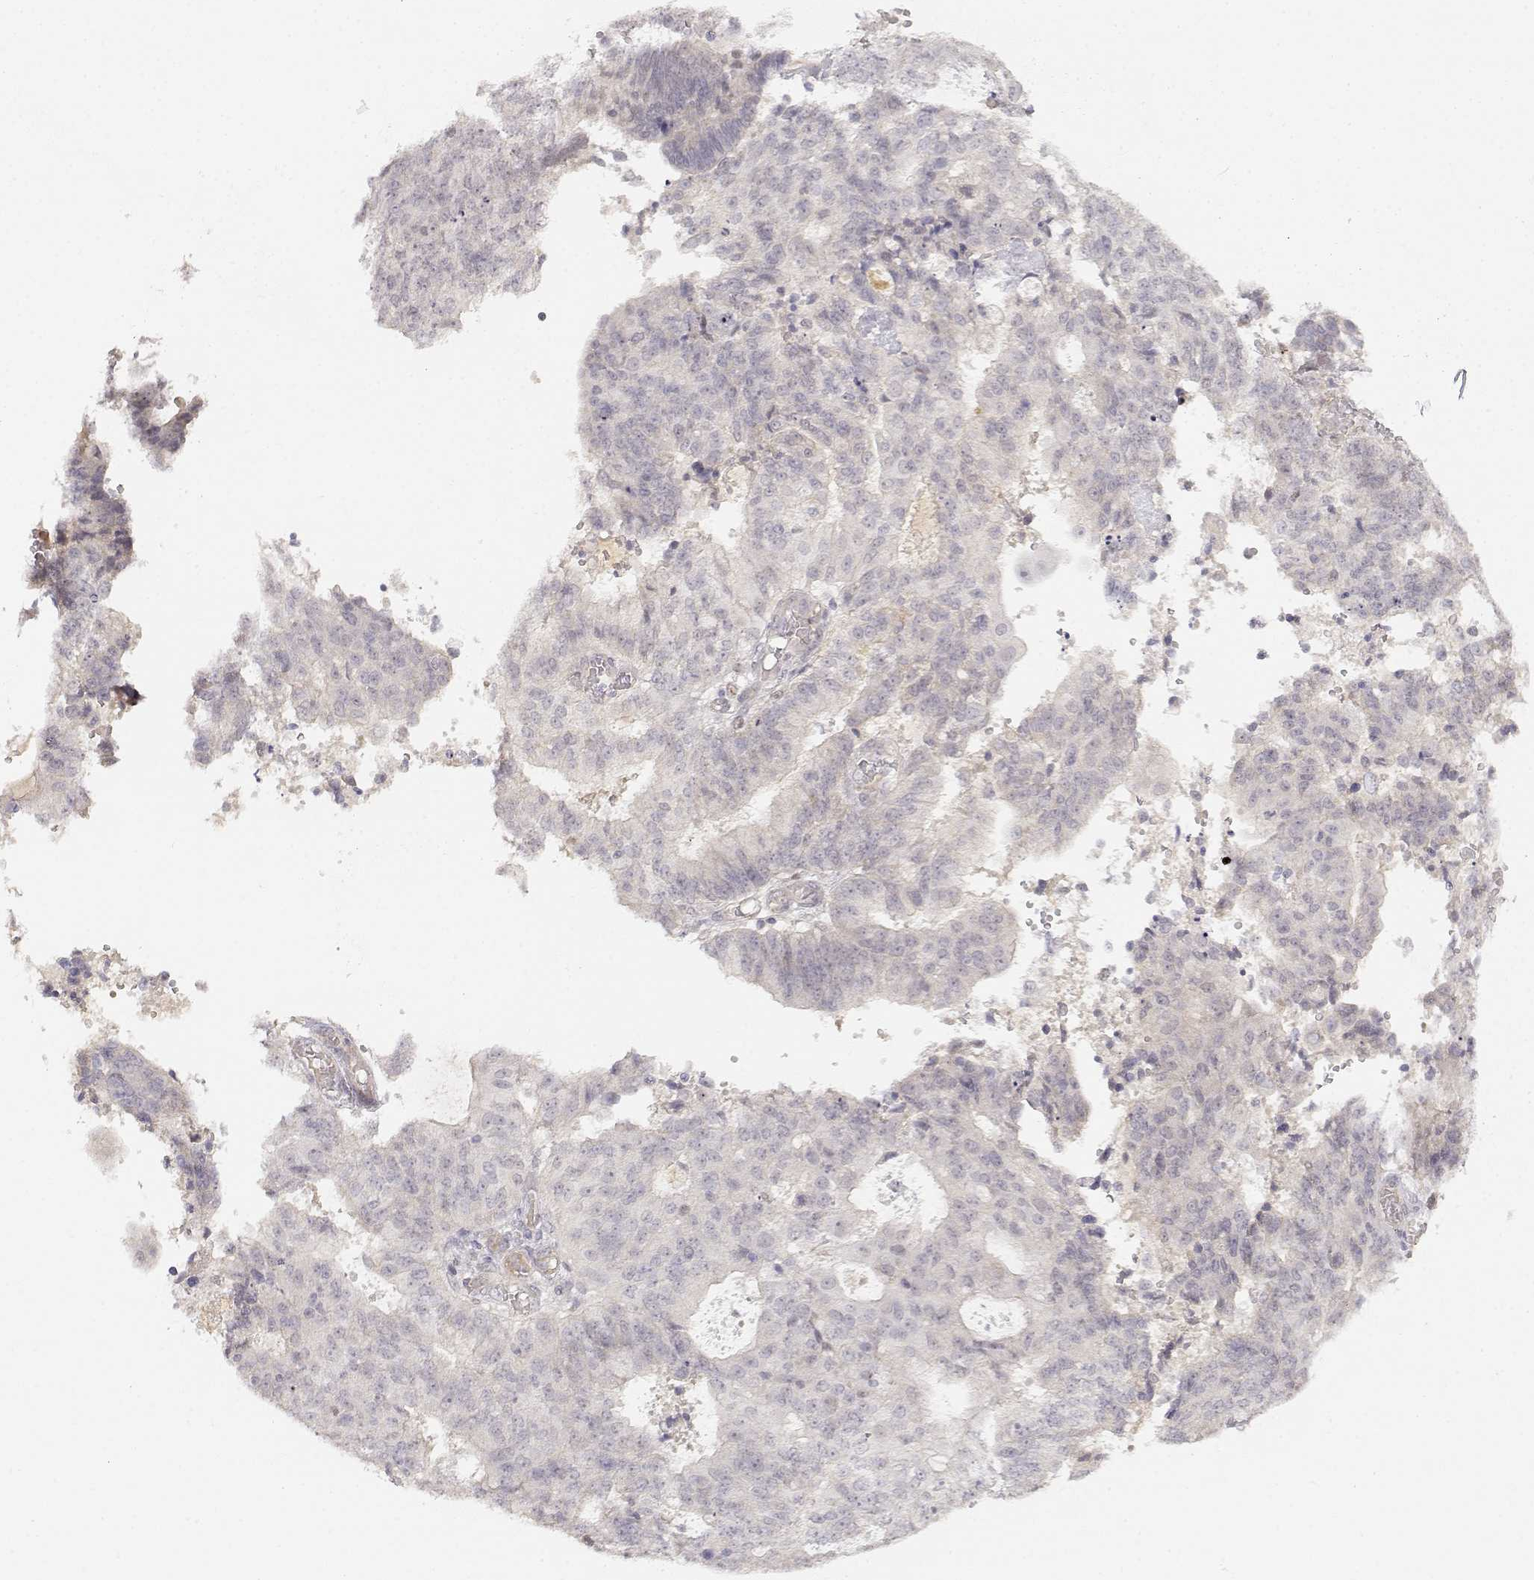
{"staining": {"intensity": "negative", "quantity": "none", "location": "none"}, "tissue": "endometrial cancer", "cell_type": "Tumor cells", "image_type": "cancer", "snomed": [{"axis": "morphology", "description": "Adenocarcinoma, NOS"}, {"axis": "topography", "description": "Endometrium"}], "caption": "This is an immunohistochemistry image of human adenocarcinoma (endometrial). There is no staining in tumor cells.", "gene": "EAF2", "patient": {"sex": "female", "age": 82}}